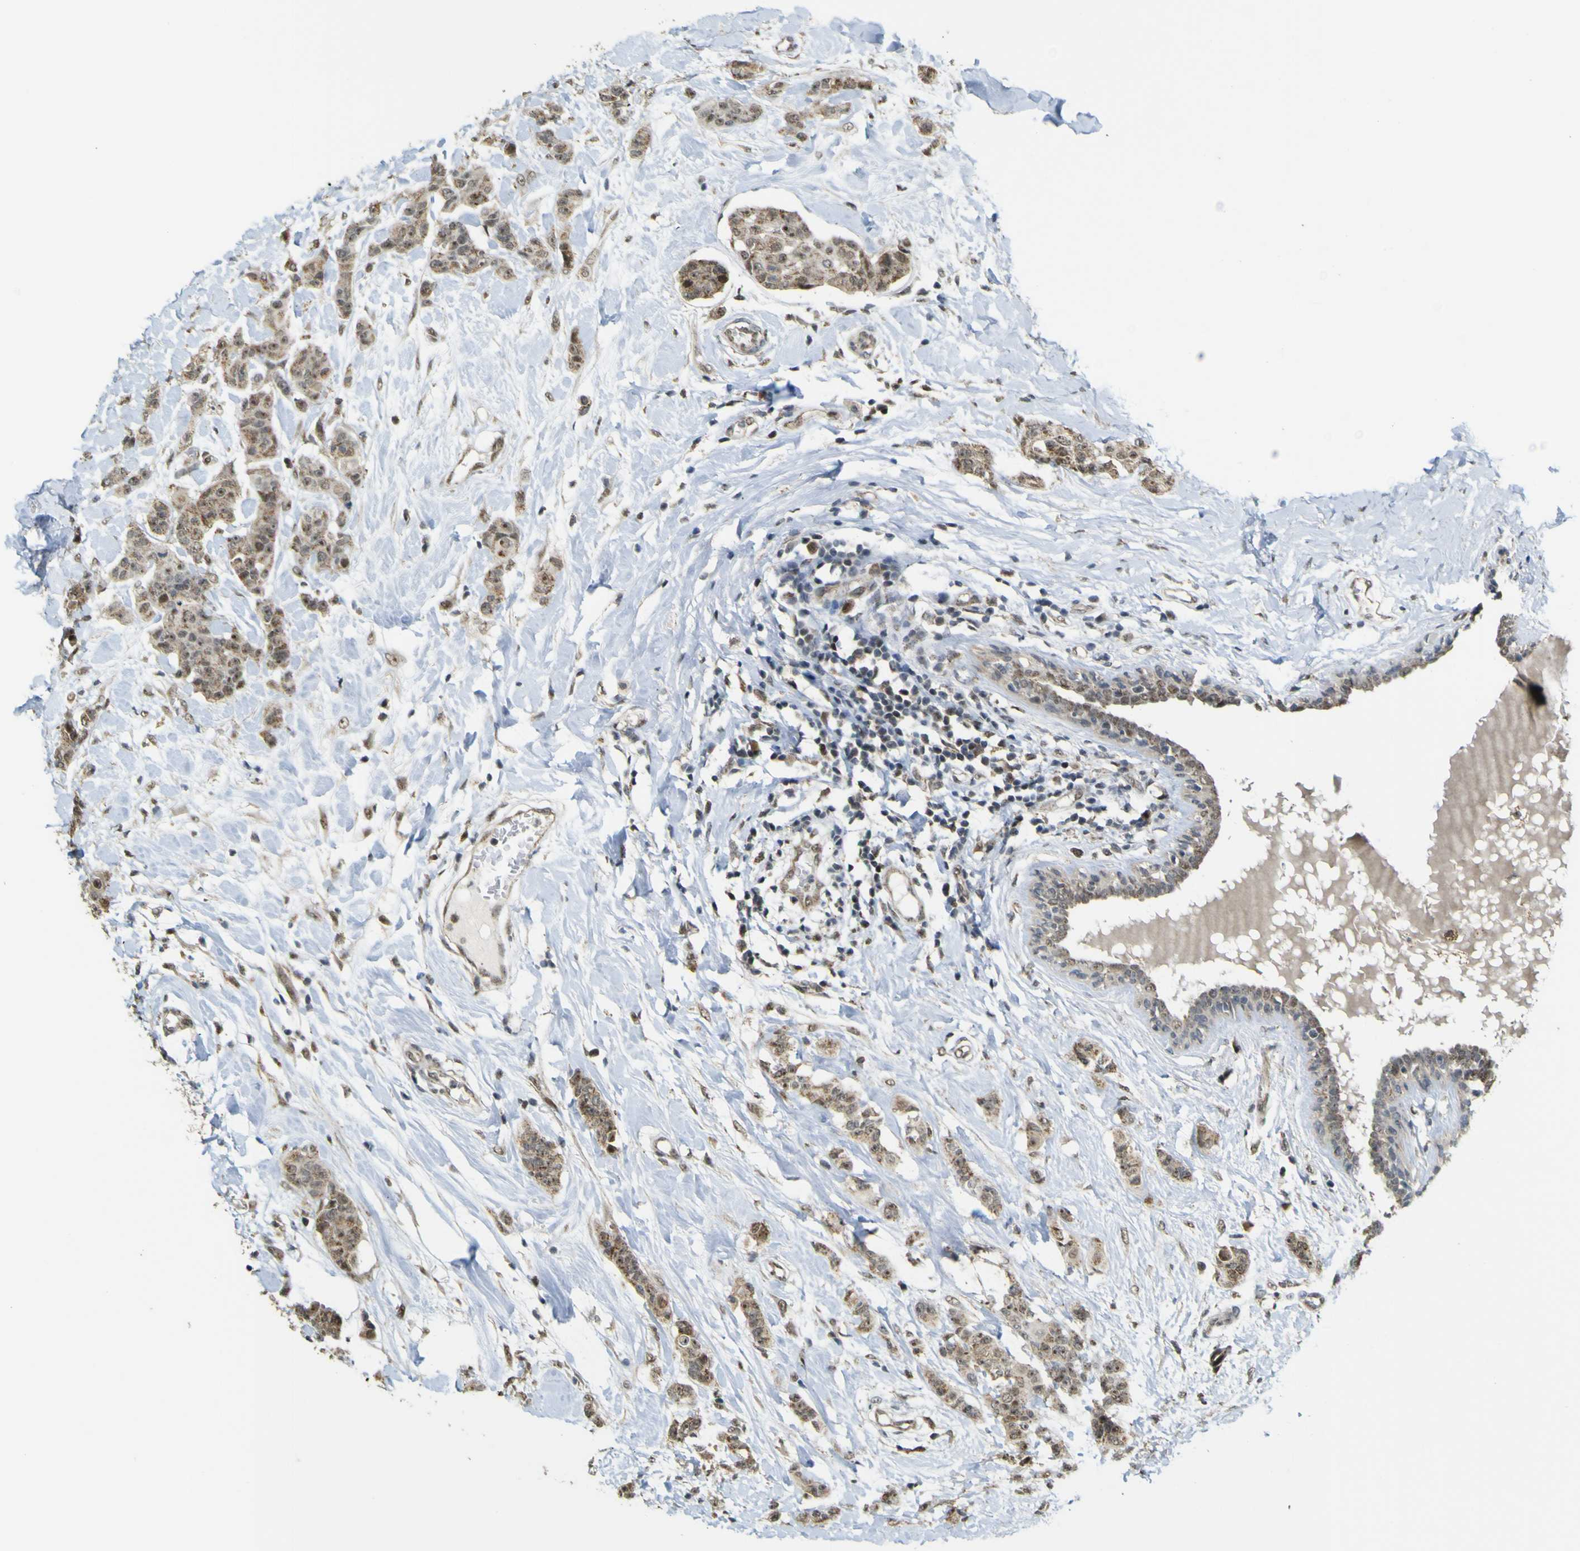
{"staining": {"intensity": "moderate", "quantity": ">75%", "location": "cytoplasmic/membranous,nuclear"}, "tissue": "breast cancer", "cell_type": "Tumor cells", "image_type": "cancer", "snomed": [{"axis": "morphology", "description": "Normal tissue, NOS"}, {"axis": "morphology", "description": "Duct carcinoma"}, {"axis": "topography", "description": "Breast"}], "caption": "Immunohistochemical staining of breast cancer demonstrates medium levels of moderate cytoplasmic/membranous and nuclear protein expression in about >75% of tumor cells.", "gene": "ACBD5", "patient": {"sex": "female", "age": 40}}